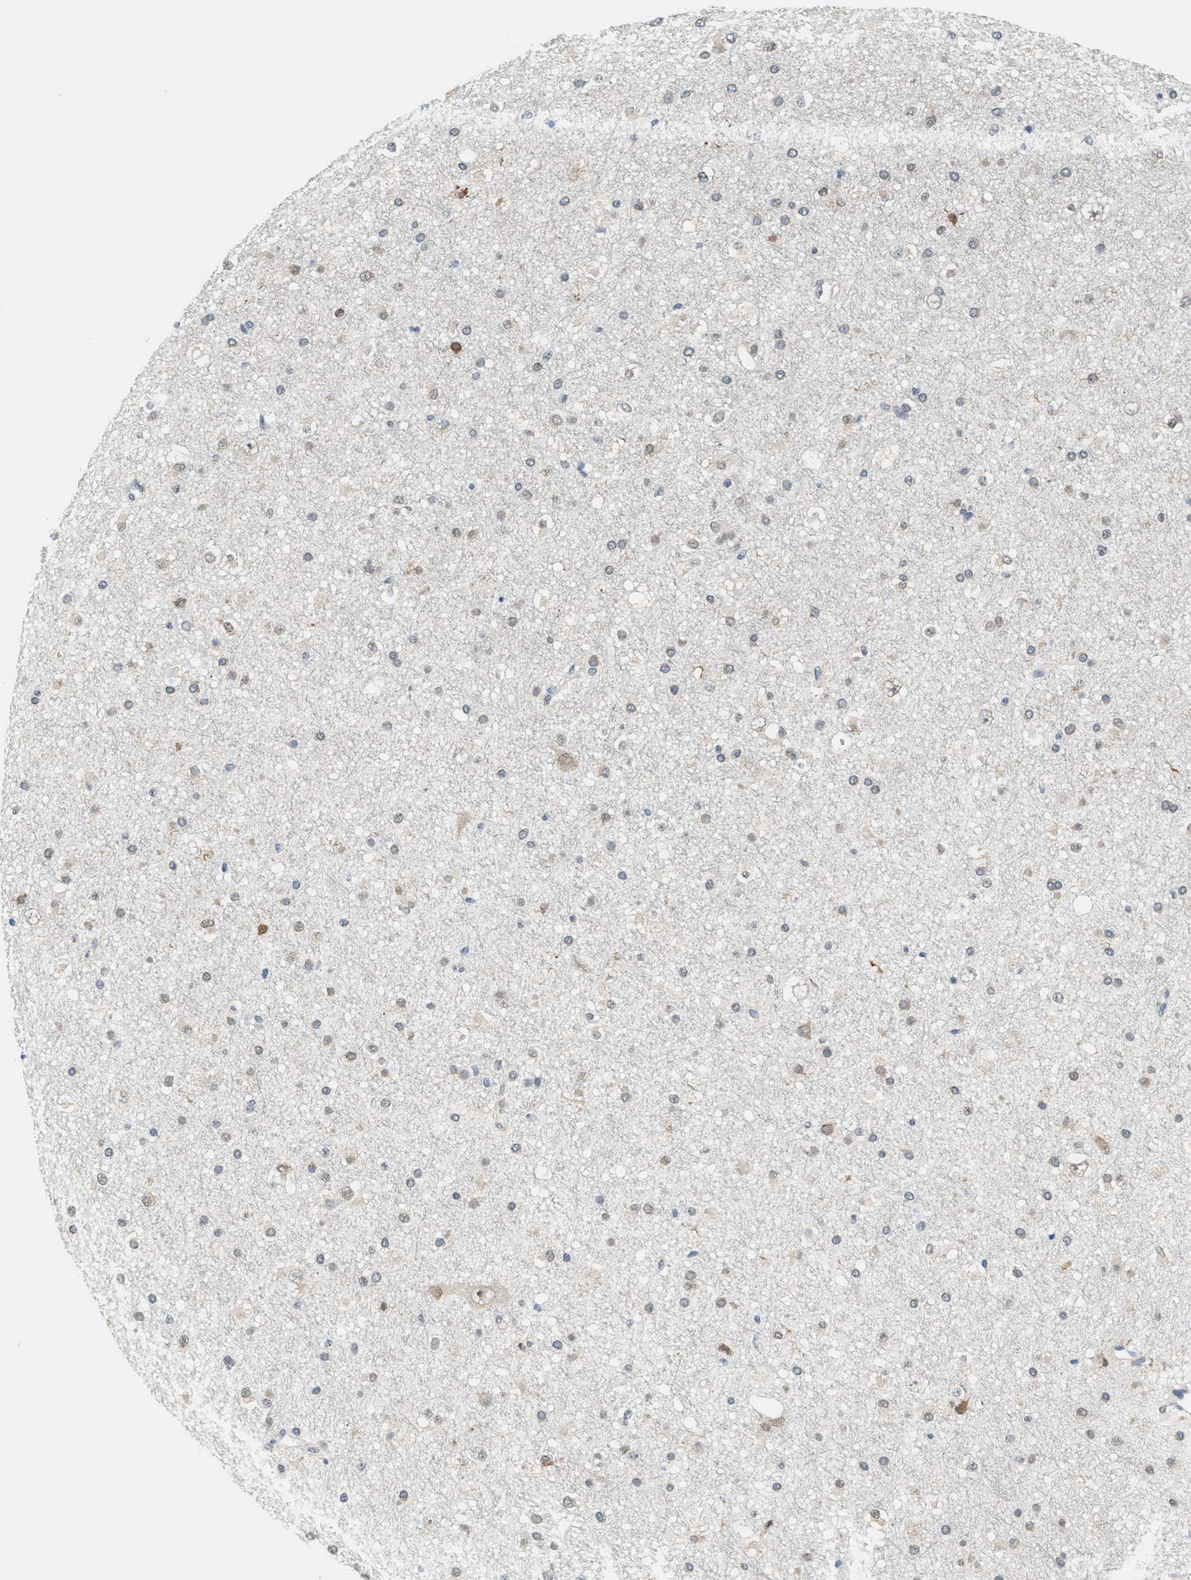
{"staining": {"intensity": "negative", "quantity": "none", "location": "none"}, "tissue": "cerebral cortex", "cell_type": "Endothelial cells", "image_type": "normal", "snomed": [{"axis": "morphology", "description": "Normal tissue, NOS"}, {"axis": "morphology", "description": "Developmental malformation"}, {"axis": "topography", "description": "Cerebral cortex"}], "caption": "High power microscopy micrograph of an immunohistochemistry (IHC) image of normal cerebral cortex, revealing no significant staining in endothelial cells. (DAB (3,3'-diaminobenzidine) immunohistochemistry, high magnification).", "gene": "KIF24", "patient": {"sex": "female", "age": 30}}